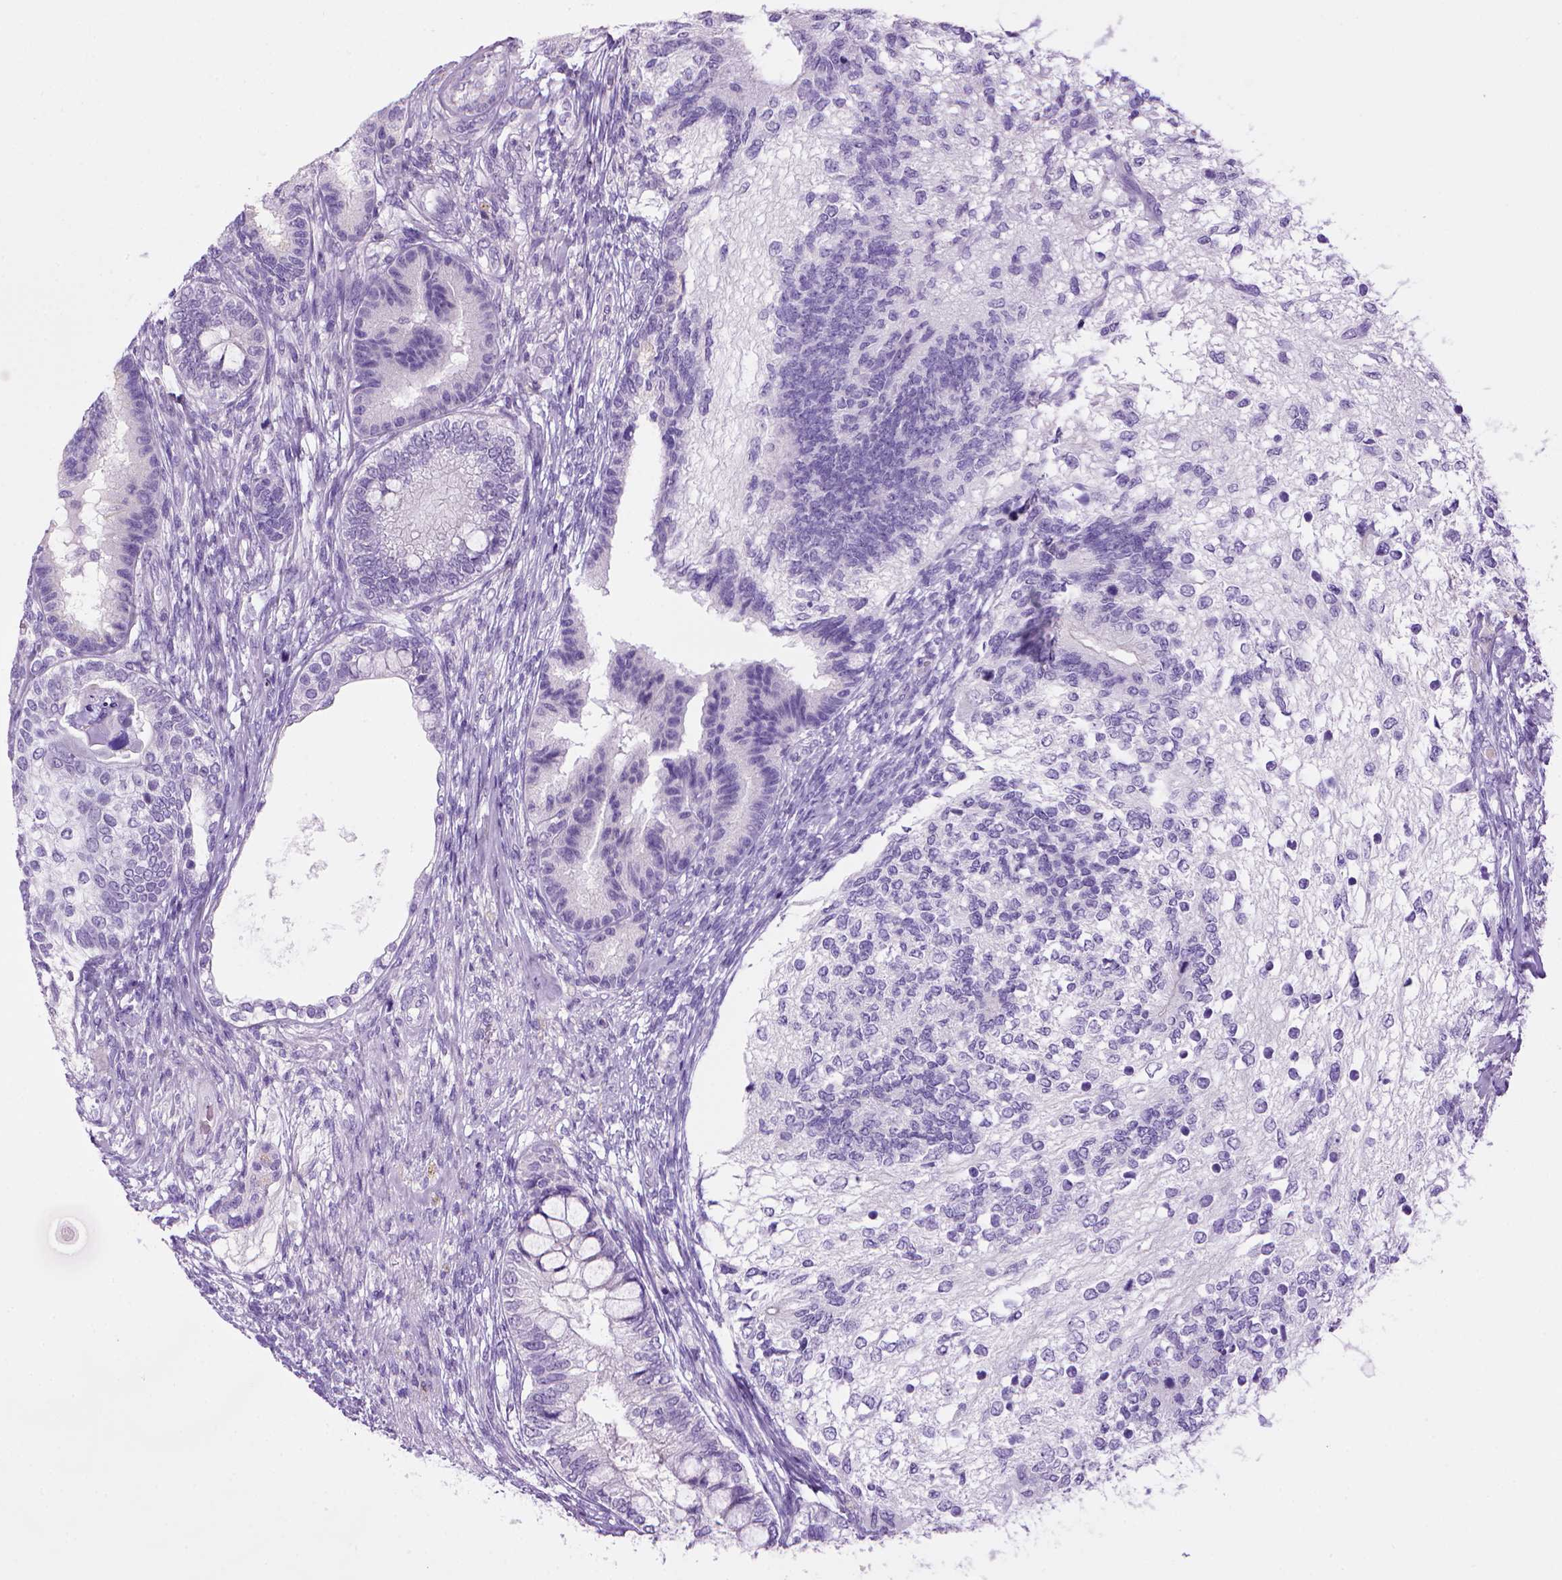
{"staining": {"intensity": "negative", "quantity": "none", "location": "none"}, "tissue": "testis cancer", "cell_type": "Tumor cells", "image_type": "cancer", "snomed": [{"axis": "morphology", "description": "Seminoma, NOS"}, {"axis": "morphology", "description": "Carcinoma, Embryonal, NOS"}, {"axis": "topography", "description": "Testis"}], "caption": "Immunohistochemistry image of neoplastic tissue: testis cancer (seminoma) stained with DAB exhibits no significant protein expression in tumor cells. (DAB immunohistochemistry with hematoxylin counter stain).", "gene": "SGCG", "patient": {"sex": "male", "age": 41}}